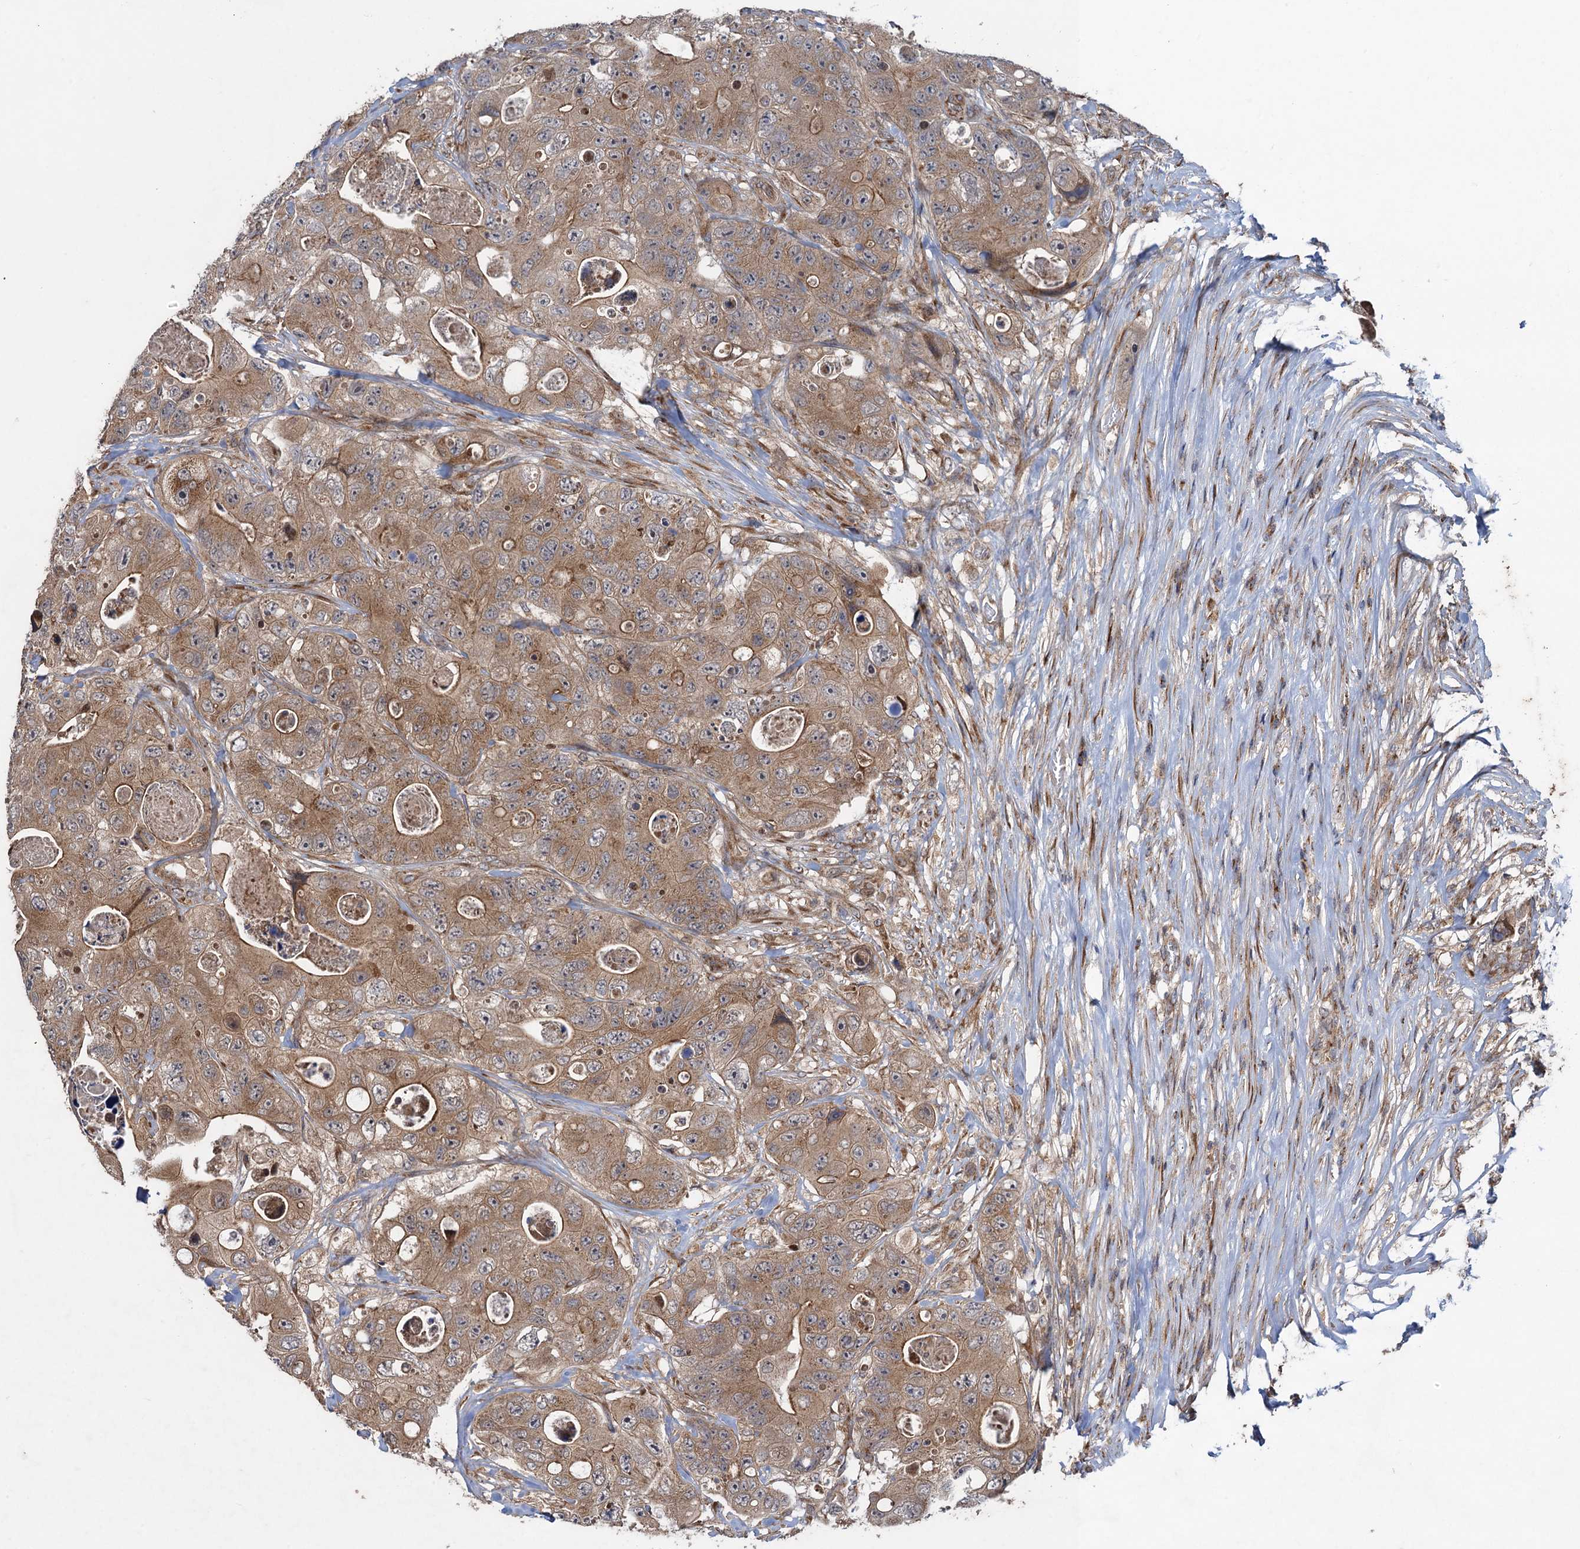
{"staining": {"intensity": "moderate", "quantity": ">75%", "location": "cytoplasmic/membranous"}, "tissue": "colorectal cancer", "cell_type": "Tumor cells", "image_type": "cancer", "snomed": [{"axis": "morphology", "description": "Adenocarcinoma, NOS"}, {"axis": "topography", "description": "Colon"}], "caption": "Moderate cytoplasmic/membranous protein expression is seen in approximately >75% of tumor cells in colorectal cancer (adenocarcinoma).", "gene": "HAUS1", "patient": {"sex": "female", "age": 46}}